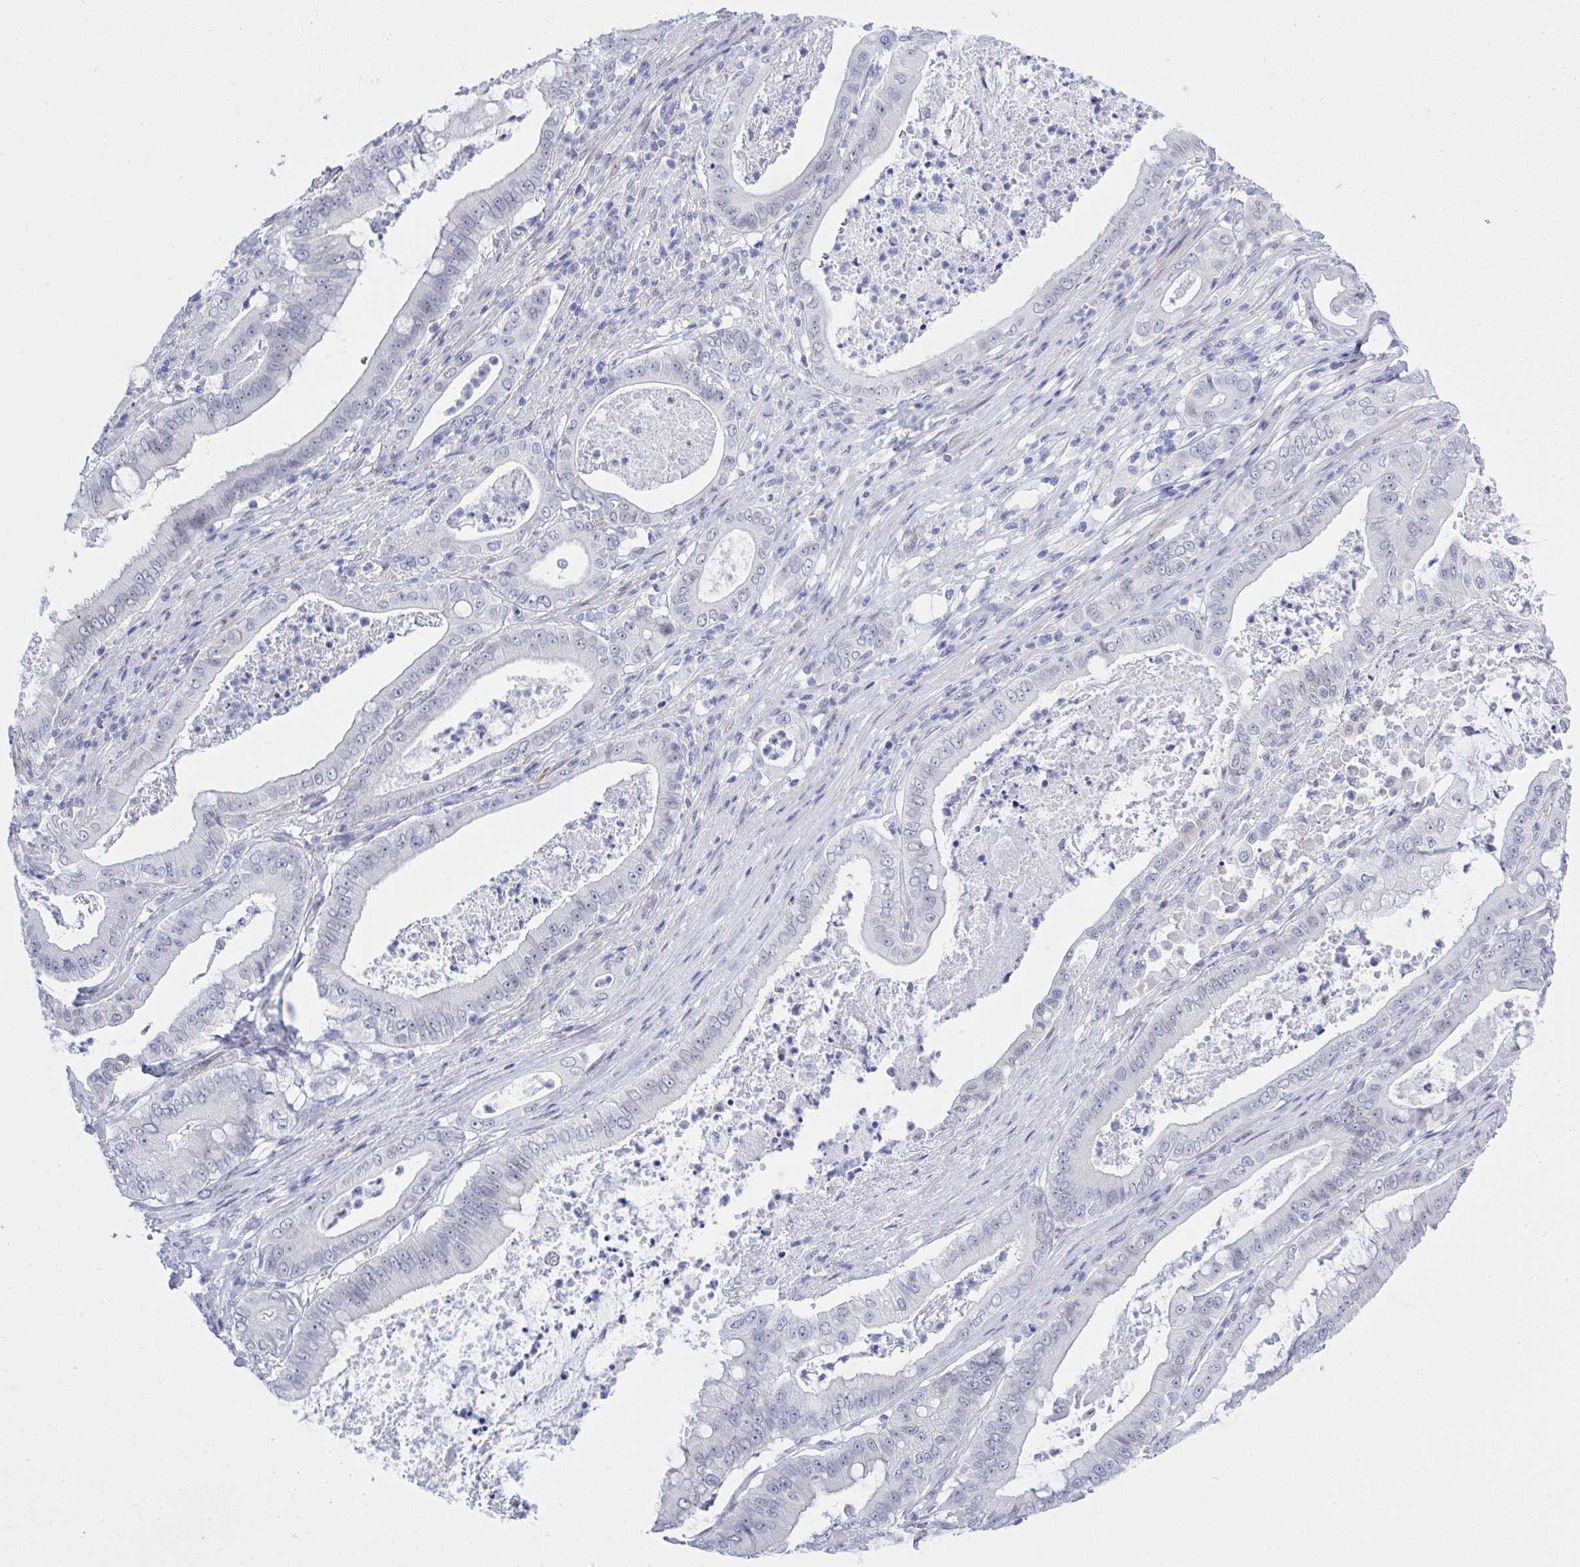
{"staining": {"intensity": "negative", "quantity": "none", "location": "none"}, "tissue": "pancreatic cancer", "cell_type": "Tumor cells", "image_type": "cancer", "snomed": [{"axis": "morphology", "description": "Adenocarcinoma, NOS"}, {"axis": "topography", "description": "Pancreas"}], "caption": "Tumor cells are negative for protein expression in human pancreatic cancer (adenocarcinoma).", "gene": "MFSD4A", "patient": {"sex": "male", "age": 71}}